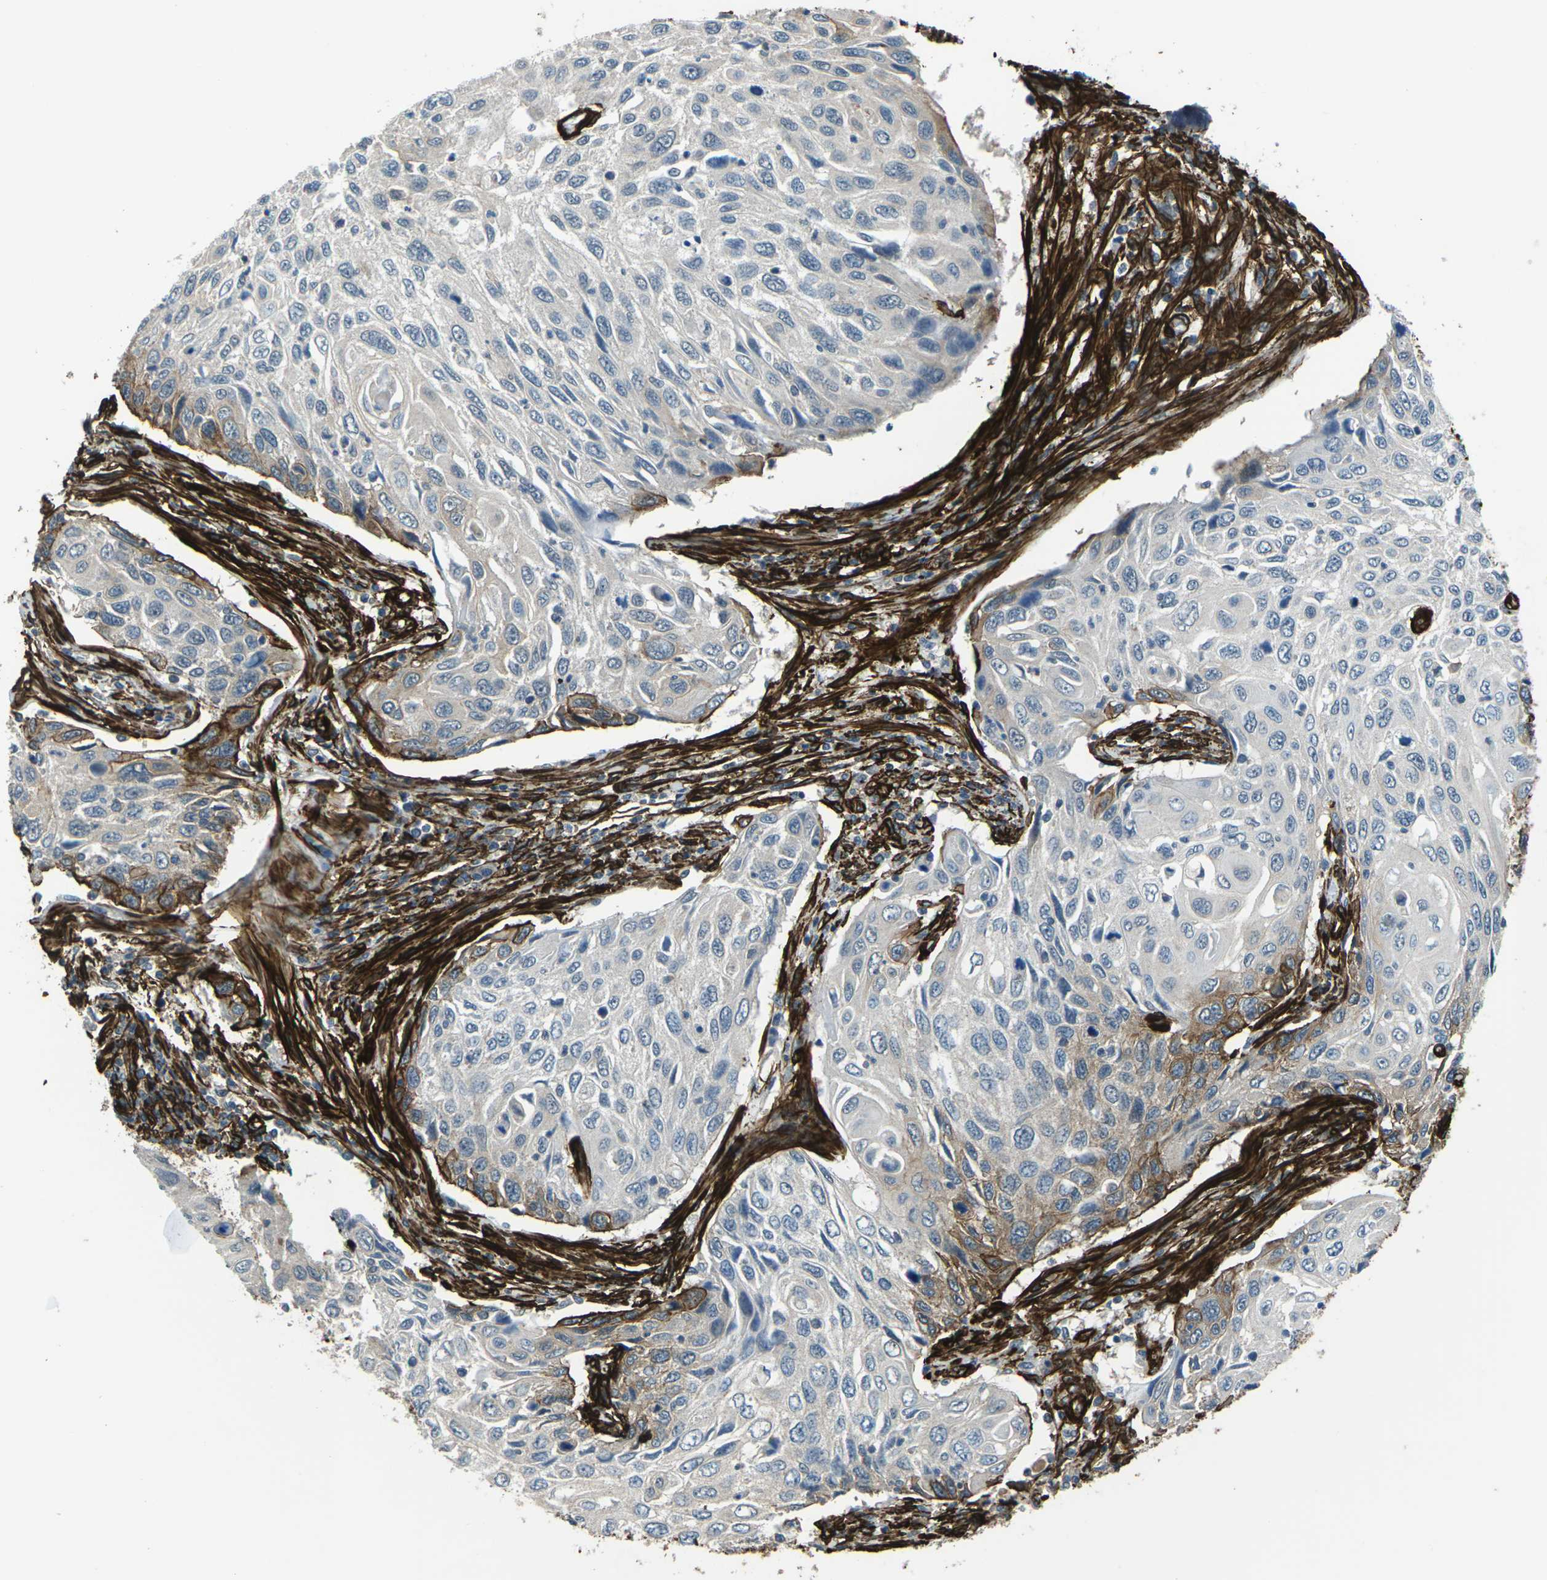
{"staining": {"intensity": "moderate", "quantity": "<25%", "location": "cytoplasmic/membranous"}, "tissue": "cervical cancer", "cell_type": "Tumor cells", "image_type": "cancer", "snomed": [{"axis": "morphology", "description": "Squamous cell carcinoma, NOS"}, {"axis": "topography", "description": "Cervix"}], "caption": "A brown stain highlights moderate cytoplasmic/membranous staining of a protein in human squamous cell carcinoma (cervical) tumor cells.", "gene": "GRAMD1C", "patient": {"sex": "female", "age": 70}}